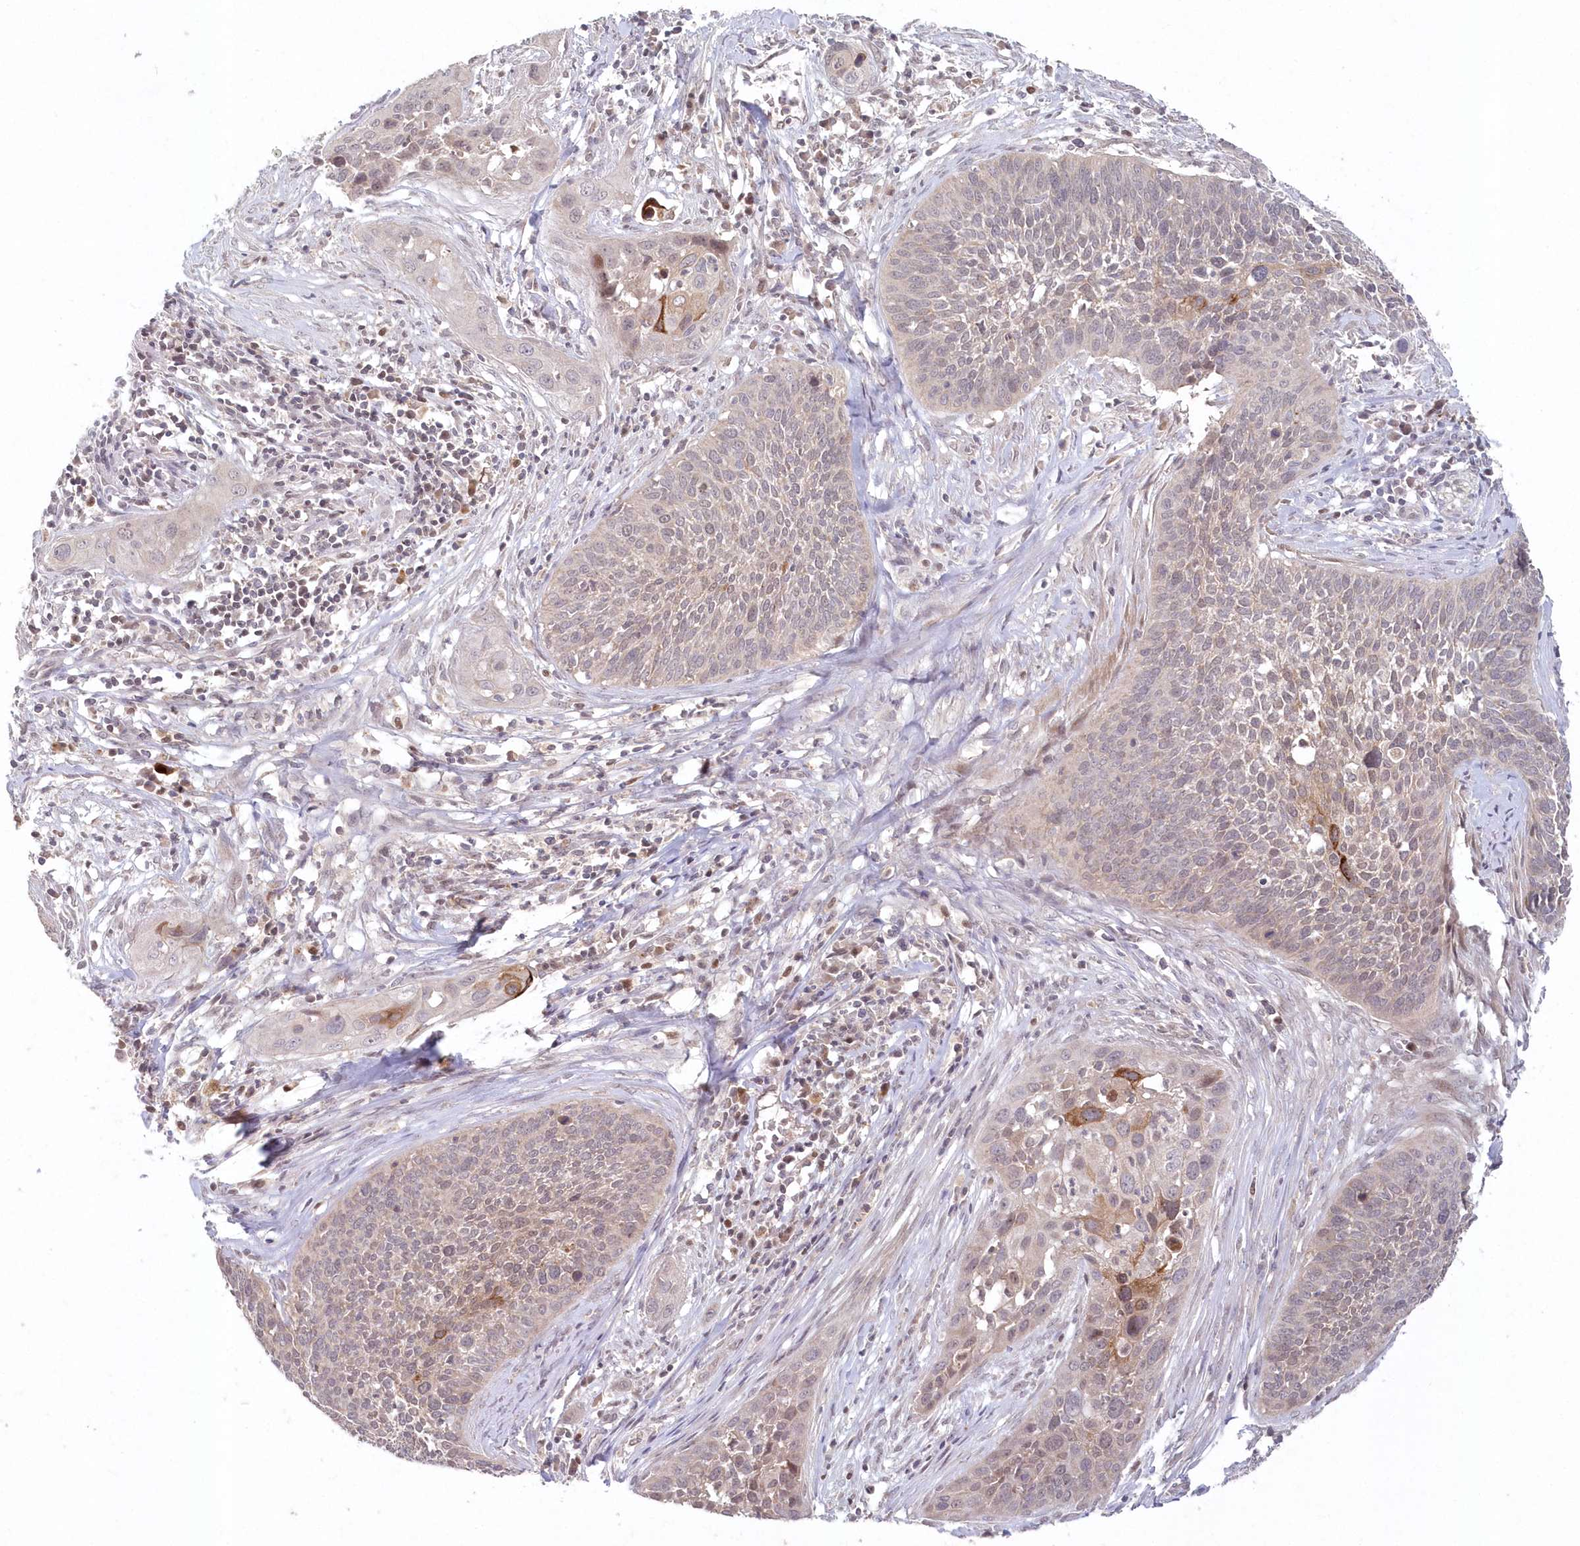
{"staining": {"intensity": "moderate", "quantity": "<25%", "location": "cytoplasmic/membranous"}, "tissue": "cervical cancer", "cell_type": "Tumor cells", "image_type": "cancer", "snomed": [{"axis": "morphology", "description": "Squamous cell carcinoma, NOS"}, {"axis": "topography", "description": "Cervix"}], "caption": "High-power microscopy captured an immunohistochemistry photomicrograph of squamous cell carcinoma (cervical), revealing moderate cytoplasmic/membranous staining in approximately <25% of tumor cells. The staining was performed using DAB to visualize the protein expression in brown, while the nuclei were stained in blue with hematoxylin (Magnification: 20x).", "gene": "ASCC1", "patient": {"sex": "female", "age": 34}}